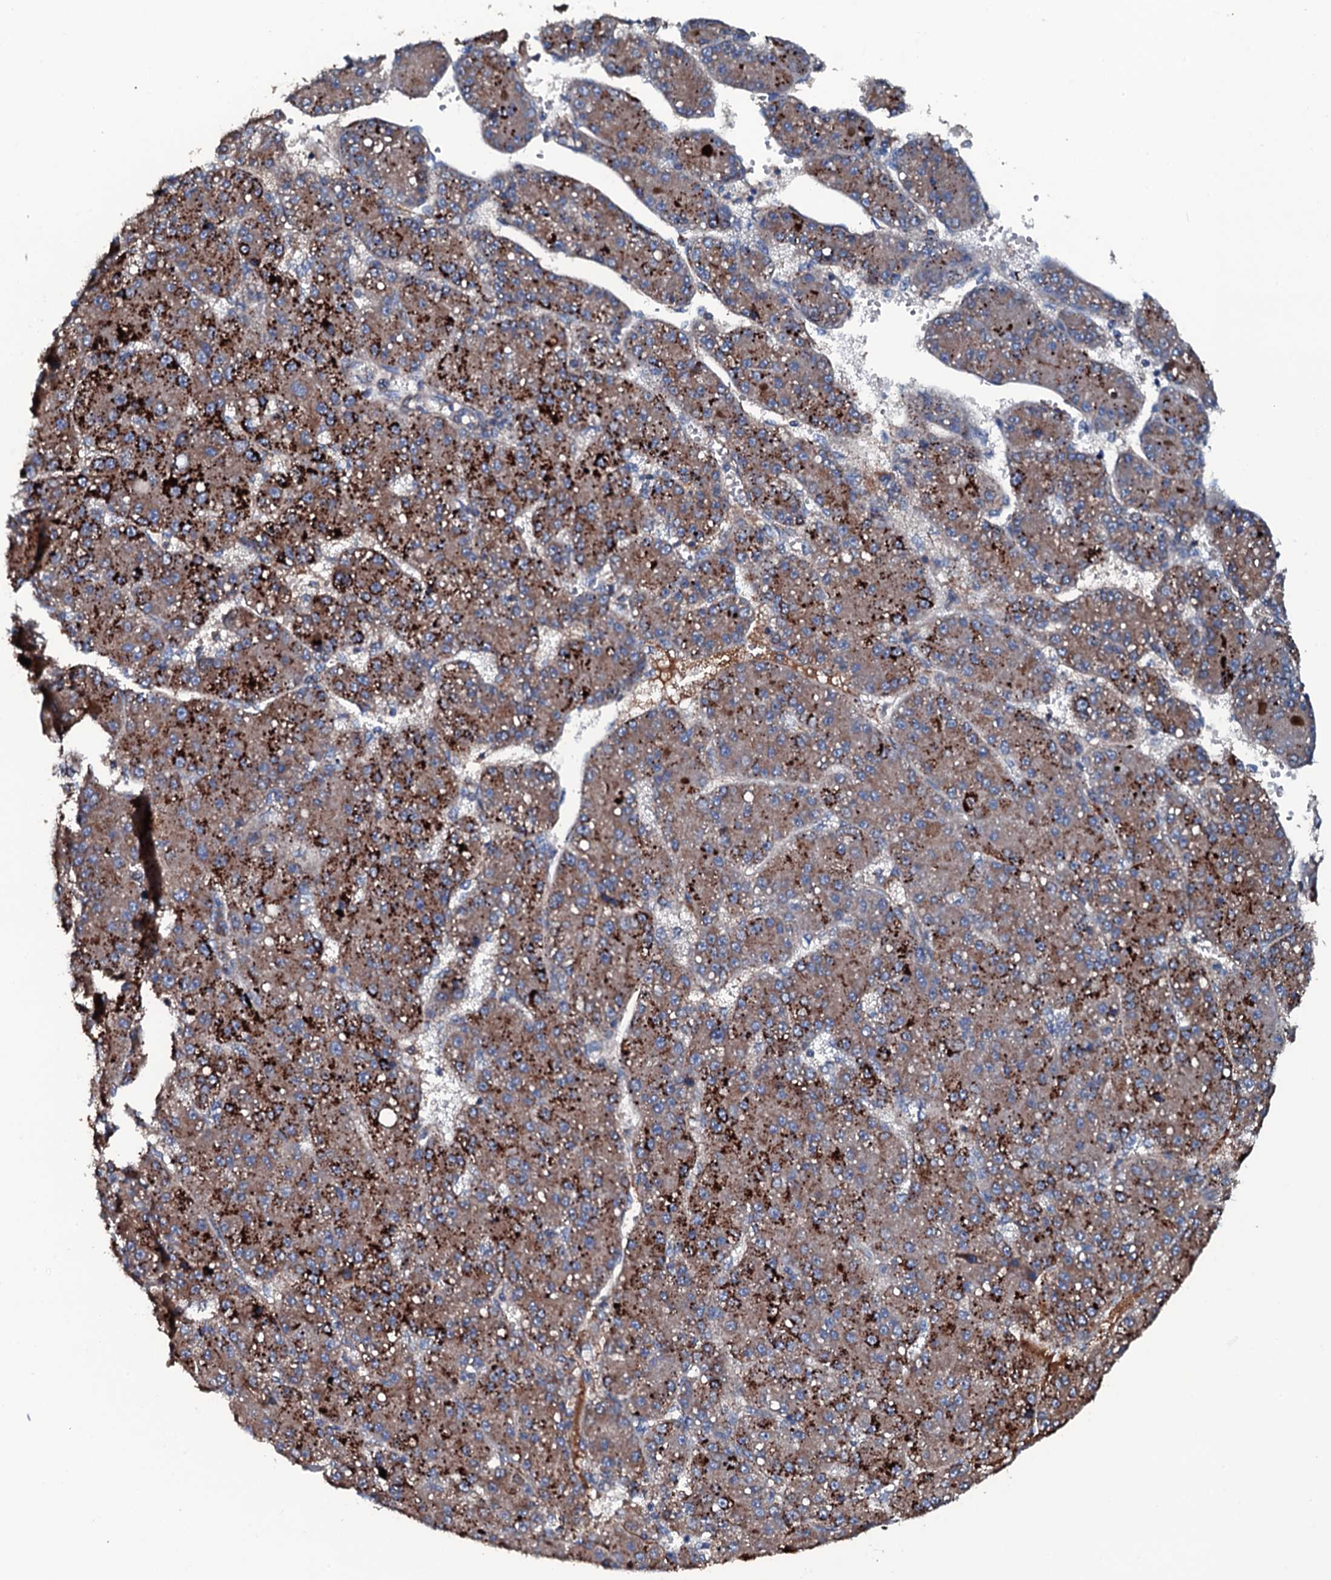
{"staining": {"intensity": "strong", "quantity": ">75%", "location": "cytoplasmic/membranous"}, "tissue": "liver cancer", "cell_type": "Tumor cells", "image_type": "cancer", "snomed": [{"axis": "morphology", "description": "Carcinoma, Hepatocellular, NOS"}, {"axis": "topography", "description": "Liver"}], "caption": "A high-resolution image shows immunohistochemistry staining of hepatocellular carcinoma (liver), which displays strong cytoplasmic/membranous expression in approximately >75% of tumor cells. The staining was performed using DAB, with brown indicating positive protein expression. Nuclei are stained blue with hematoxylin.", "gene": "NEK1", "patient": {"sex": "male", "age": 67}}